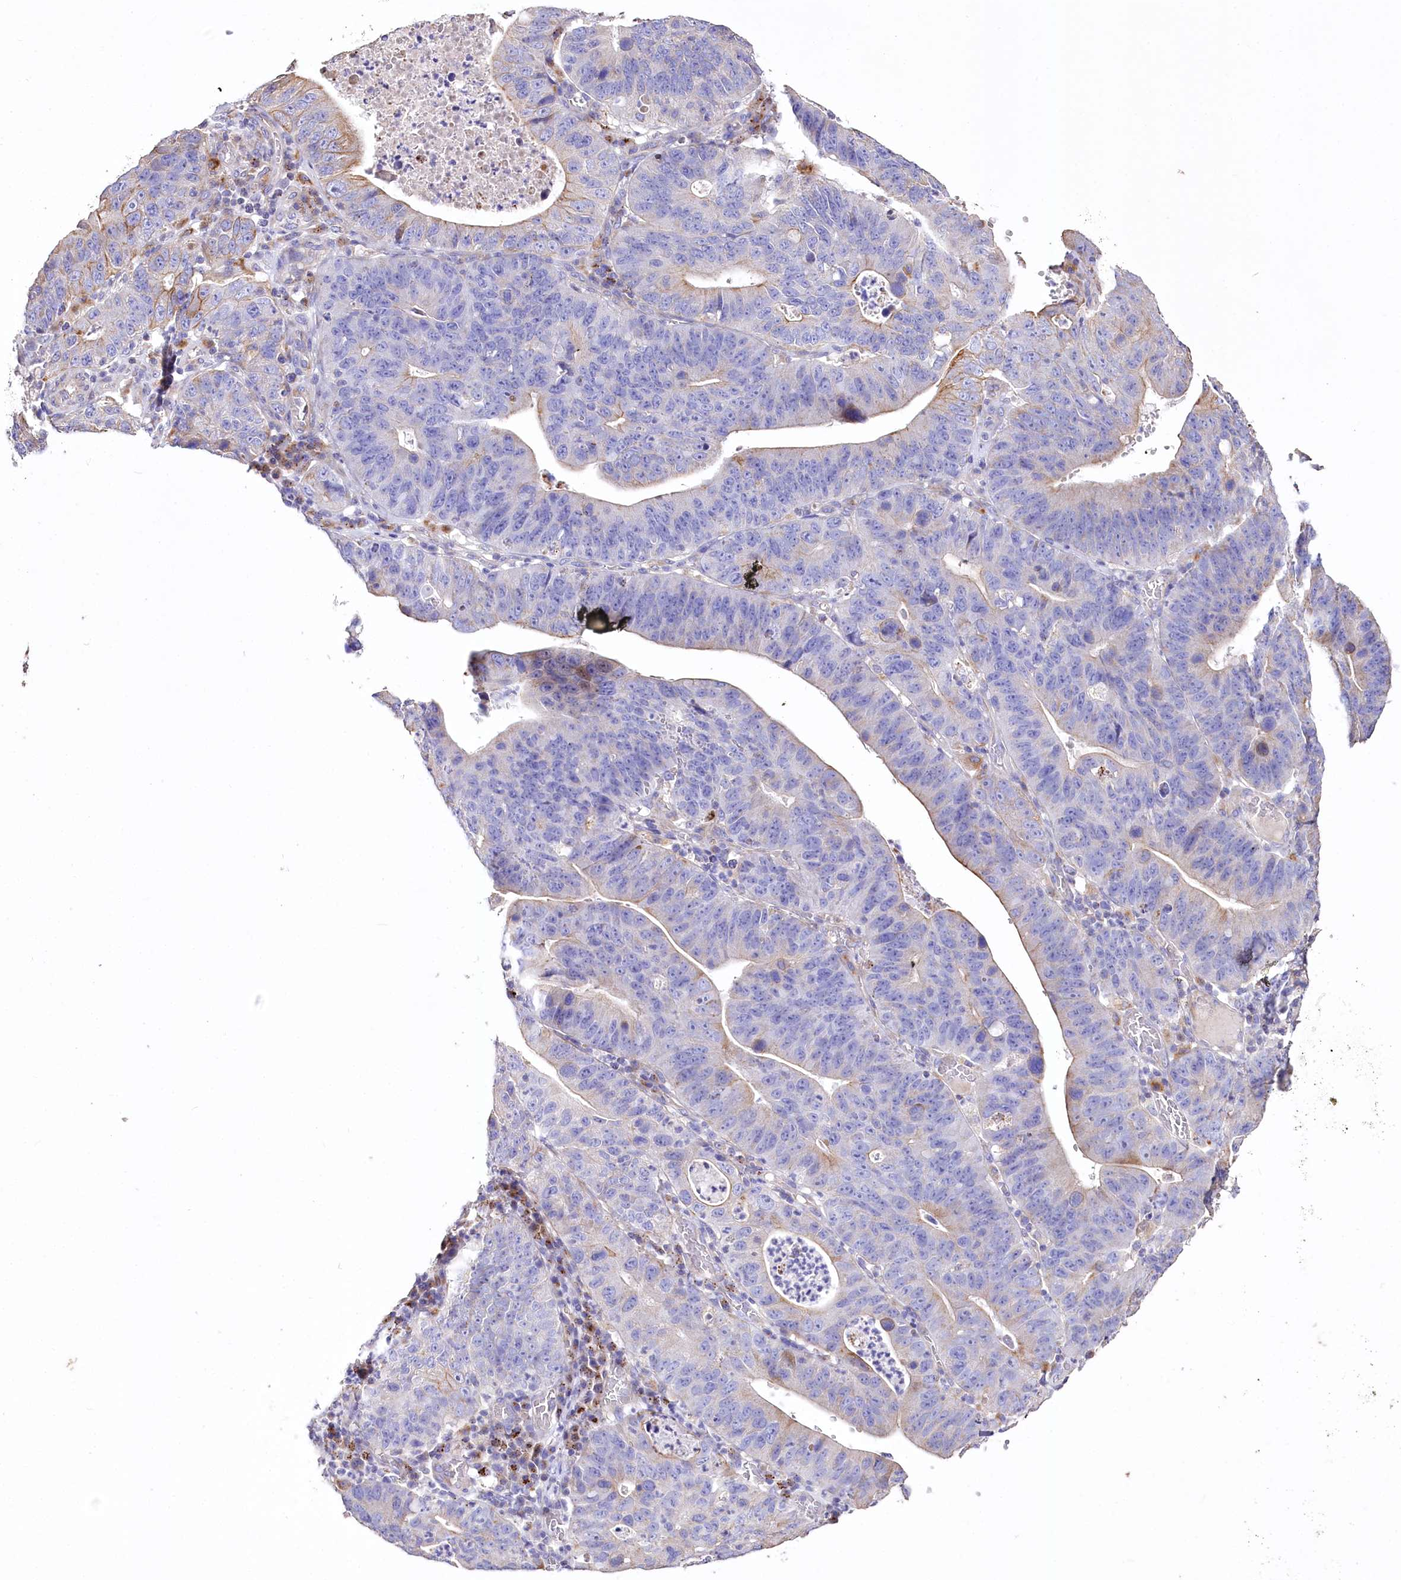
{"staining": {"intensity": "weak", "quantity": "<25%", "location": "cytoplasmic/membranous"}, "tissue": "stomach cancer", "cell_type": "Tumor cells", "image_type": "cancer", "snomed": [{"axis": "morphology", "description": "Adenocarcinoma, NOS"}, {"axis": "topography", "description": "Stomach"}], "caption": "Tumor cells are negative for brown protein staining in stomach cancer (adenocarcinoma).", "gene": "PTER", "patient": {"sex": "male", "age": 59}}